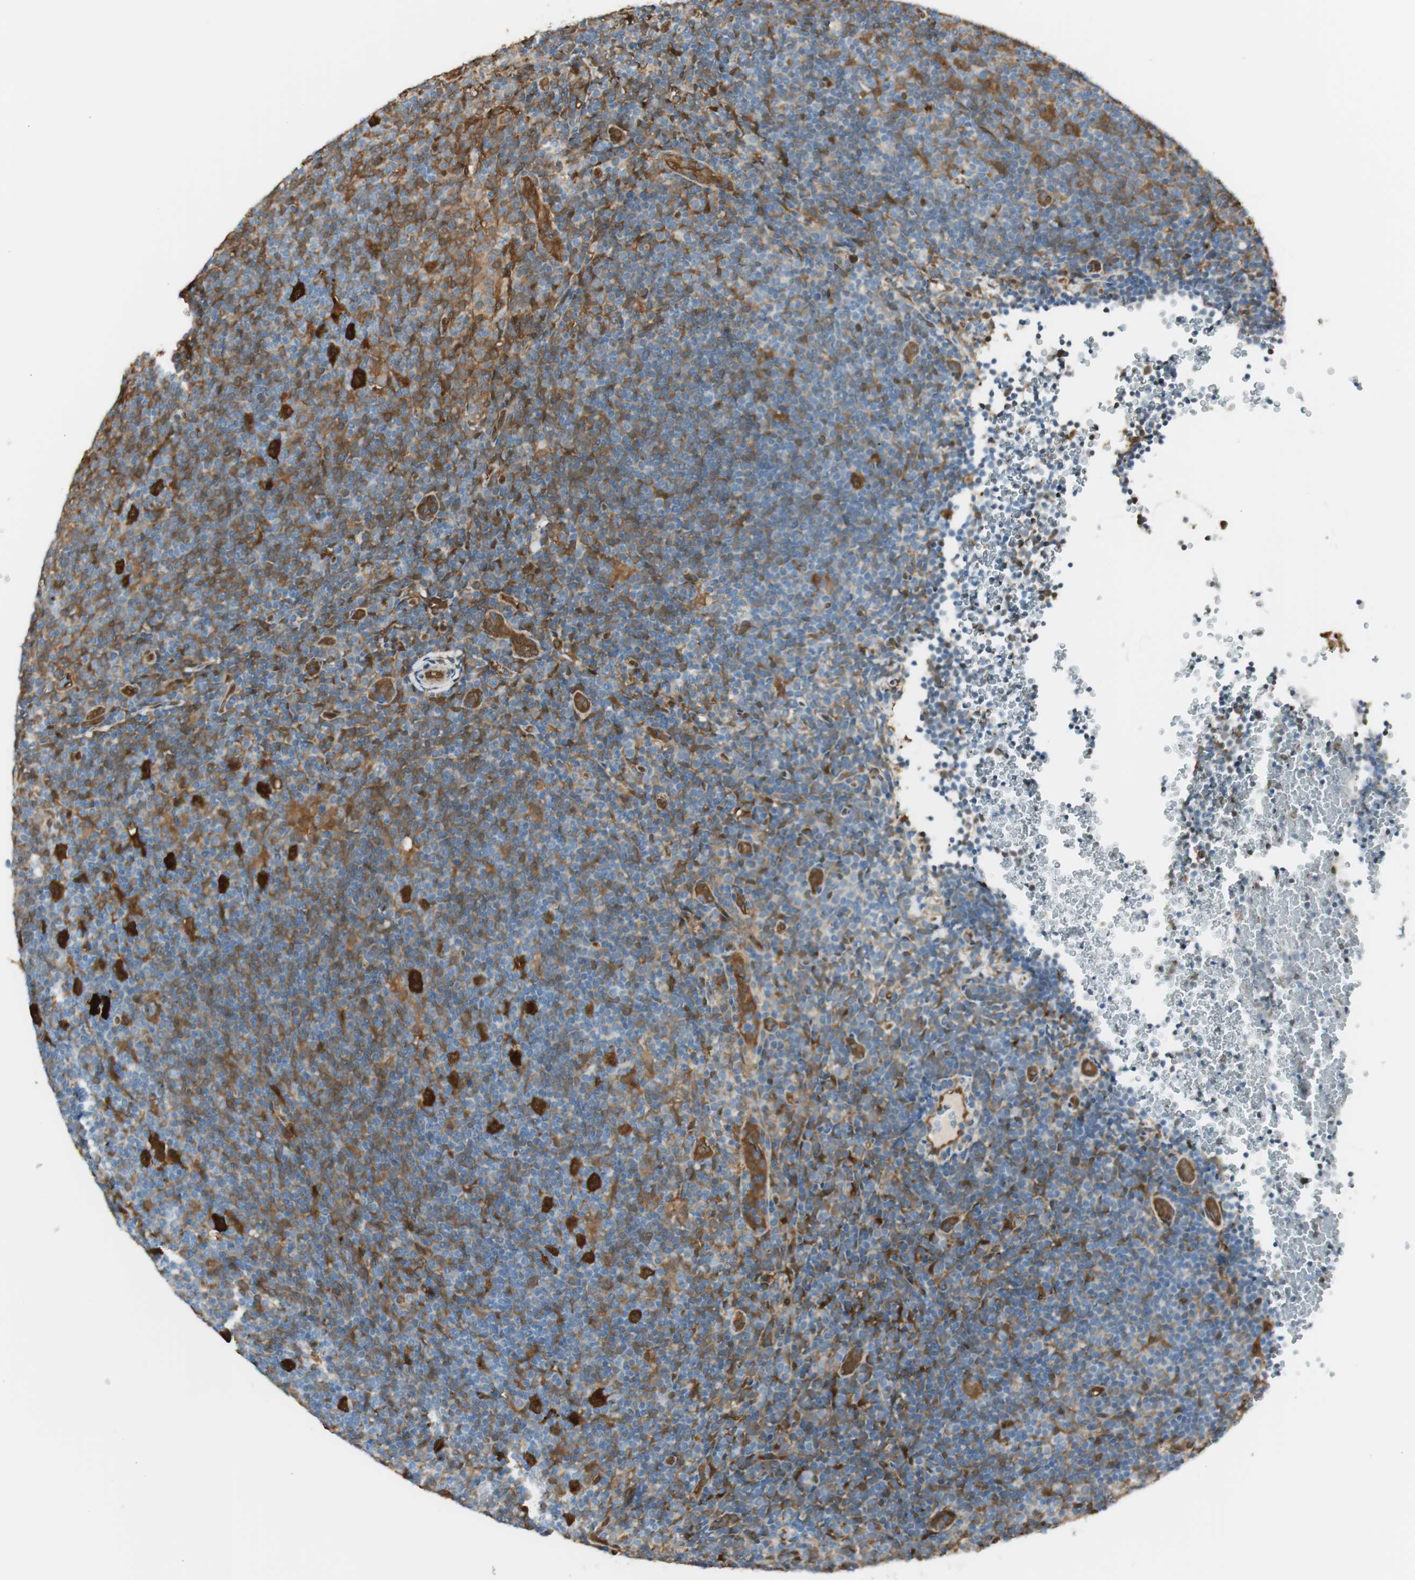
{"staining": {"intensity": "strong", "quantity": ">75%", "location": "cytoplasmic/membranous"}, "tissue": "lymphoma", "cell_type": "Tumor cells", "image_type": "cancer", "snomed": [{"axis": "morphology", "description": "Hodgkin's disease, NOS"}, {"axis": "topography", "description": "Lymph node"}], "caption": "Protein expression analysis of human lymphoma reveals strong cytoplasmic/membranous staining in approximately >75% of tumor cells.", "gene": "SERPINB6", "patient": {"sex": "female", "age": 57}}